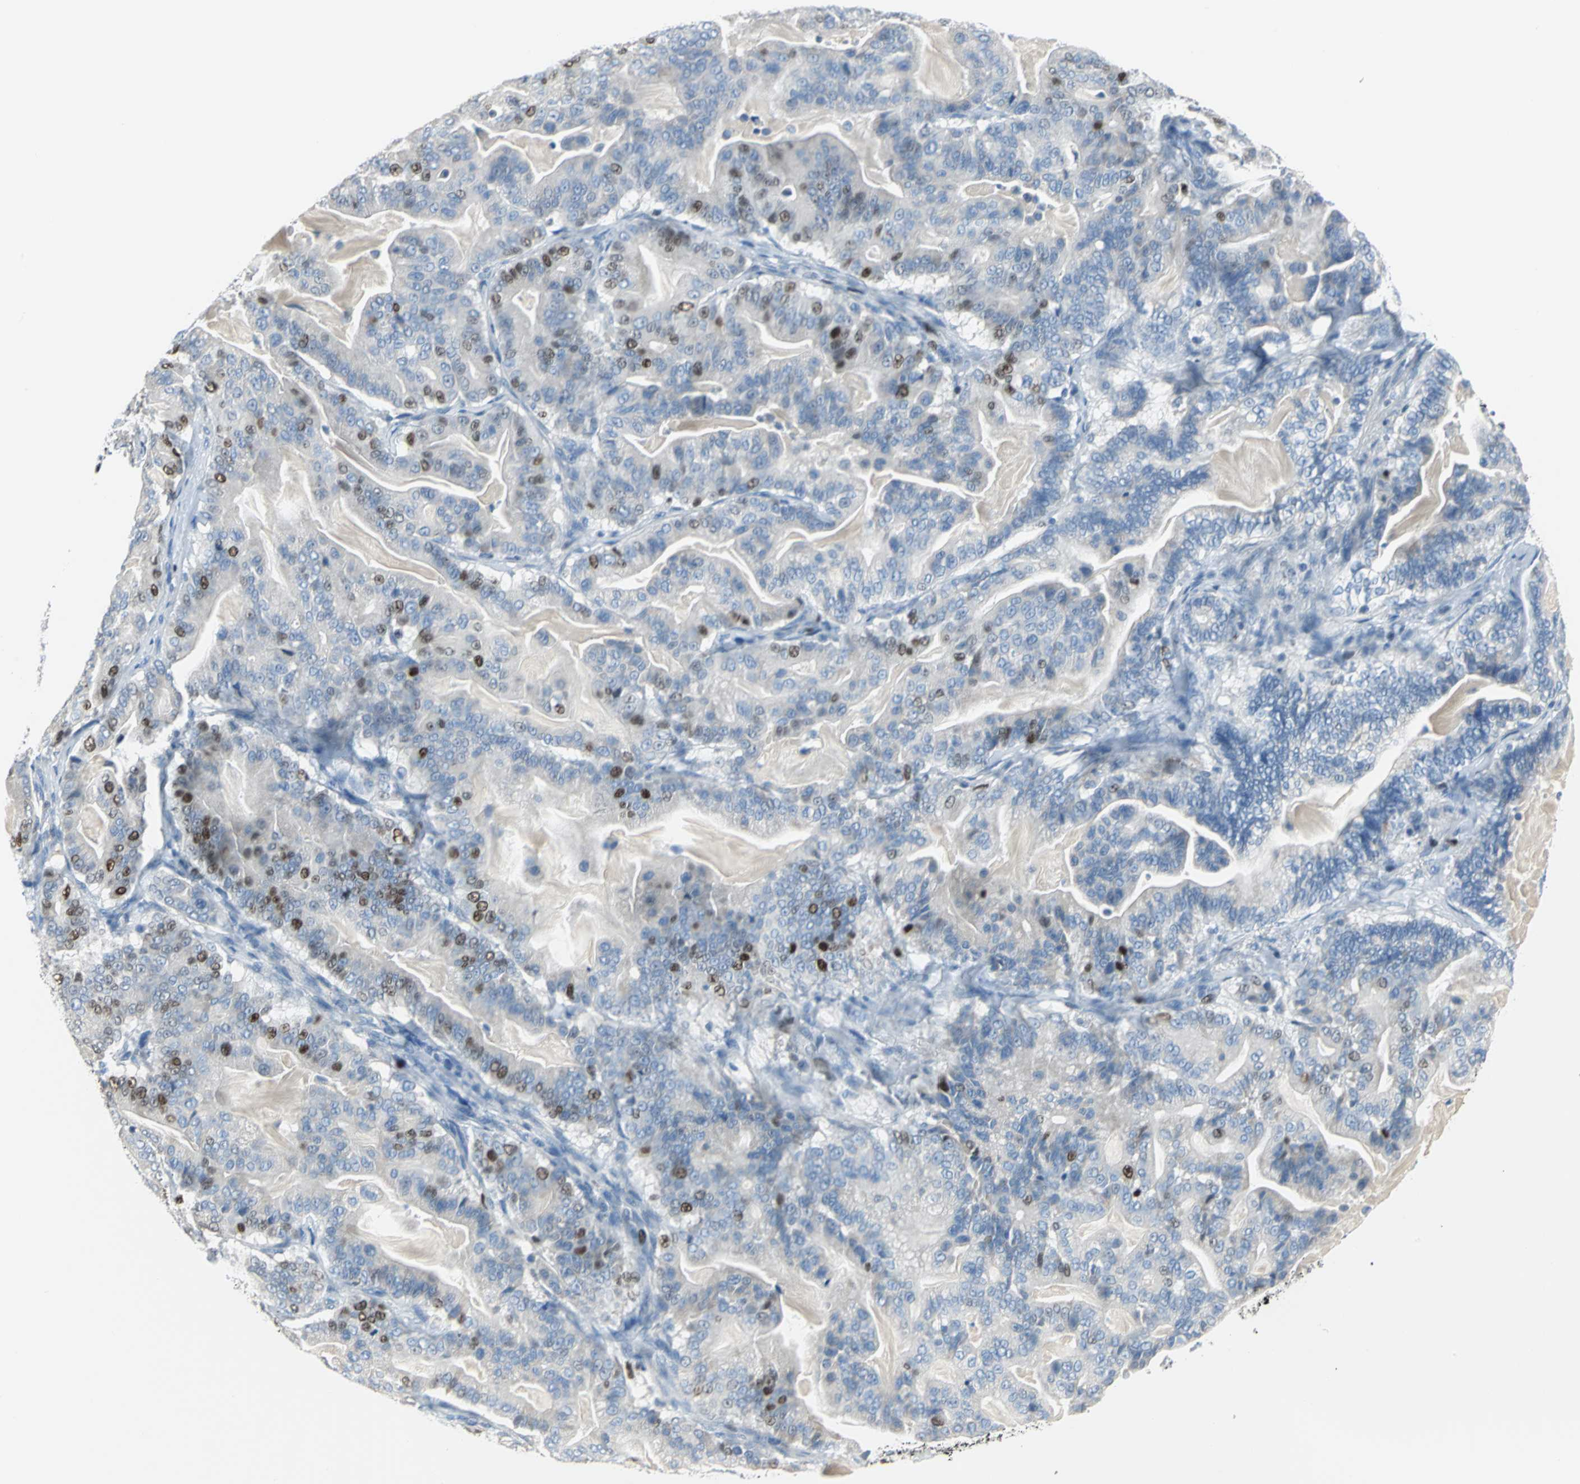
{"staining": {"intensity": "strong", "quantity": "<25%", "location": "nuclear"}, "tissue": "pancreatic cancer", "cell_type": "Tumor cells", "image_type": "cancer", "snomed": [{"axis": "morphology", "description": "Adenocarcinoma, NOS"}, {"axis": "topography", "description": "Pancreas"}], "caption": "Pancreatic adenocarcinoma tissue exhibits strong nuclear staining in about <25% of tumor cells", "gene": "MCM4", "patient": {"sex": "male", "age": 63}}